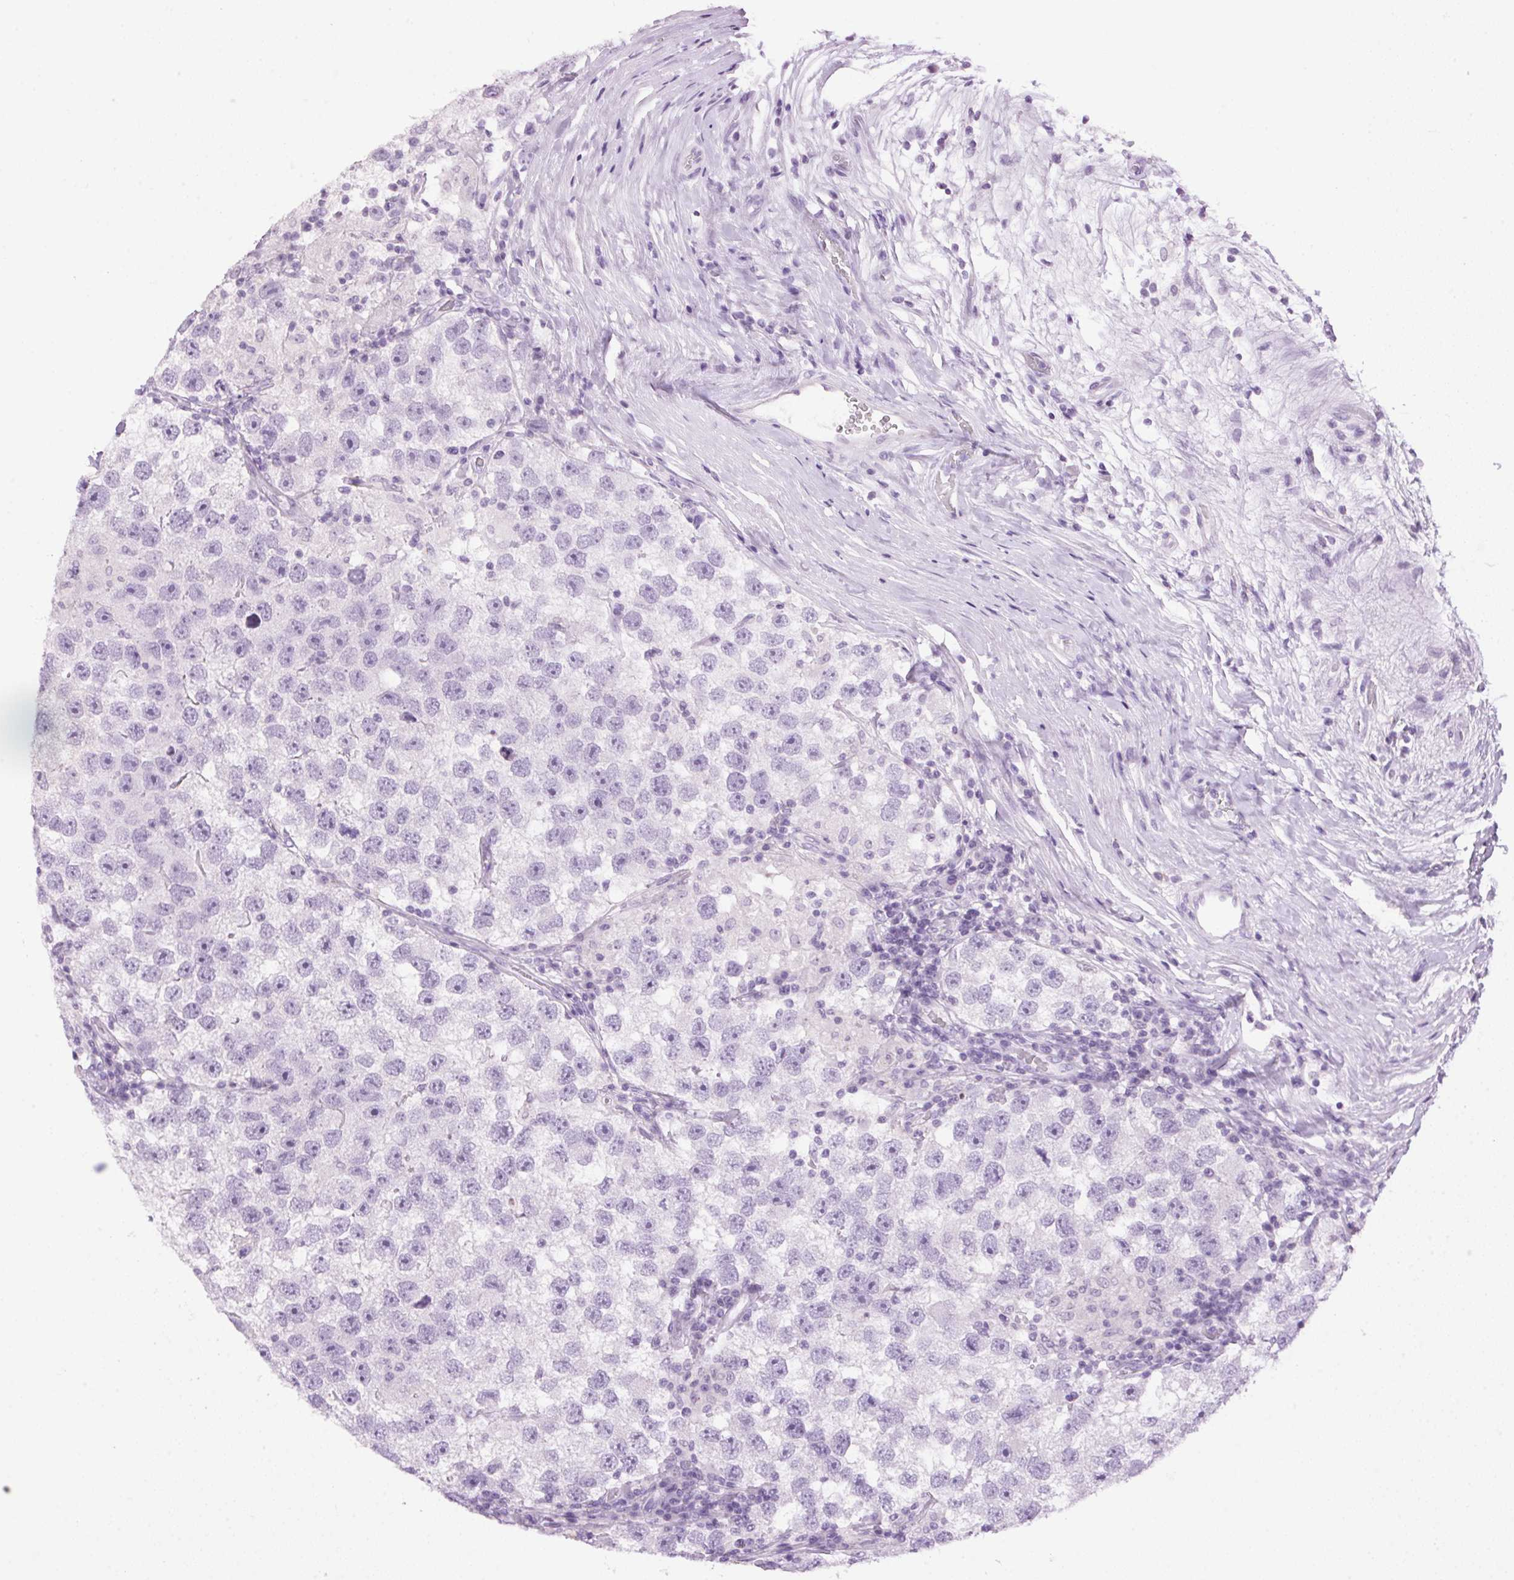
{"staining": {"intensity": "negative", "quantity": "none", "location": "none"}, "tissue": "testis cancer", "cell_type": "Tumor cells", "image_type": "cancer", "snomed": [{"axis": "morphology", "description": "Seminoma, NOS"}, {"axis": "topography", "description": "Testis"}], "caption": "Immunohistochemical staining of human seminoma (testis) demonstrates no significant positivity in tumor cells.", "gene": "TMEM88B", "patient": {"sex": "male", "age": 26}}